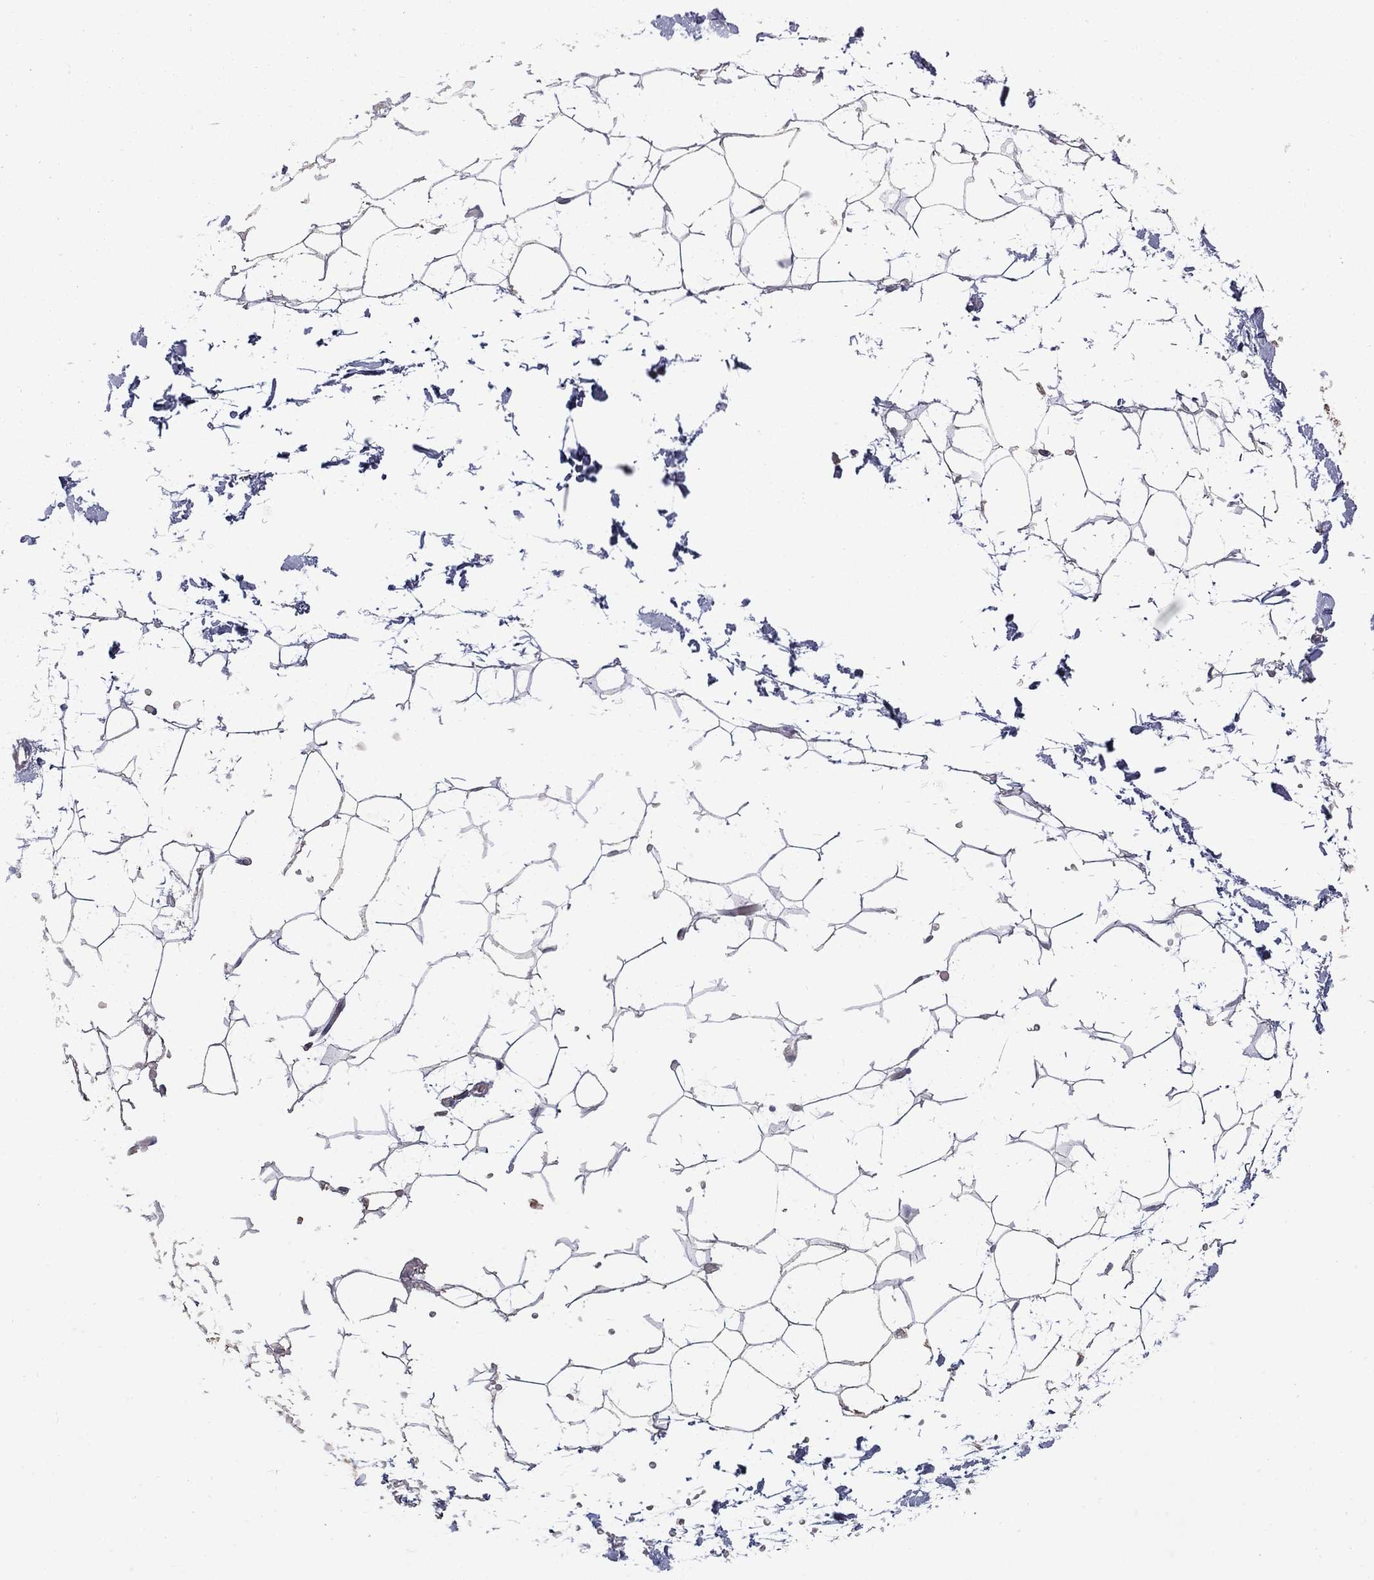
{"staining": {"intensity": "negative", "quantity": "none", "location": "none"}, "tissue": "adipose tissue", "cell_type": "Adipocytes", "image_type": "normal", "snomed": [{"axis": "morphology", "description": "Normal tissue, NOS"}, {"axis": "topography", "description": "Skin"}, {"axis": "topography", "description": "Peripheral nerve tissue"}], "caption": "Adipocytes show no significant protein positivity in unremarkable adipose tissue.", "gene": "GRIA3", "patient": {"sex": "female", "age": 56}}